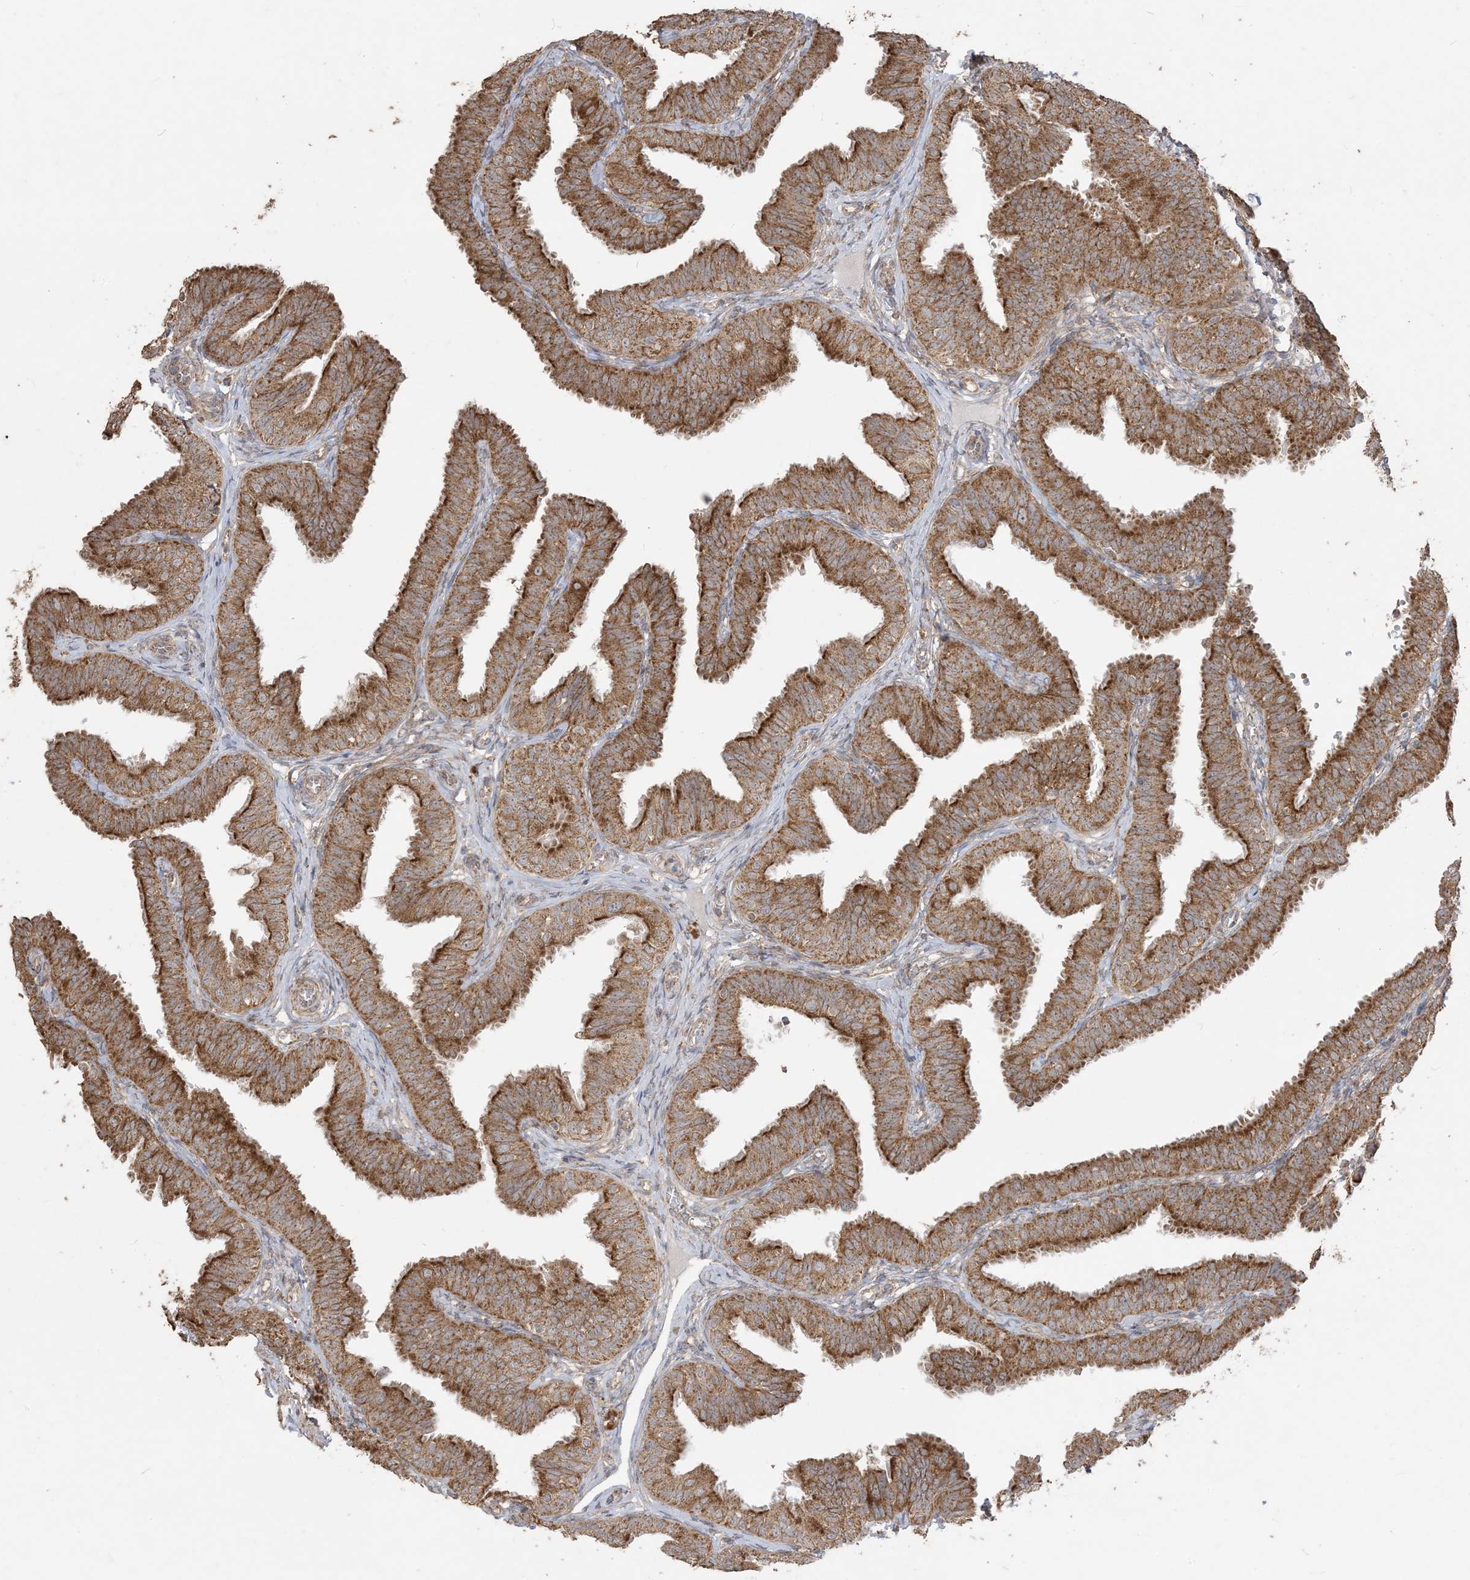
{"staining": {"intensity": "strong", "quantity": ">75%", "location": "cytoplasmic/membranous"}, "tissue": "fallopian tube", "cell_type": "Glandular cells", "image_type": "normal", "snomed": [{"axis": "morphology", "description": "Normal tissue, NOS"}, {"axis": "topography", "description": "Fallopian tube"}], "caption": "Strong cytoplasmic/membranous protein staining is identified in approximately >75% of glandular cells in fallopian tube. The staining is performed using DAB brown chromogen to label protein expression. The nuclei are counter-stained blue using hematoxylin.", "gene": "SIRT3", "patient": {"sex": "female", "age": 35}}